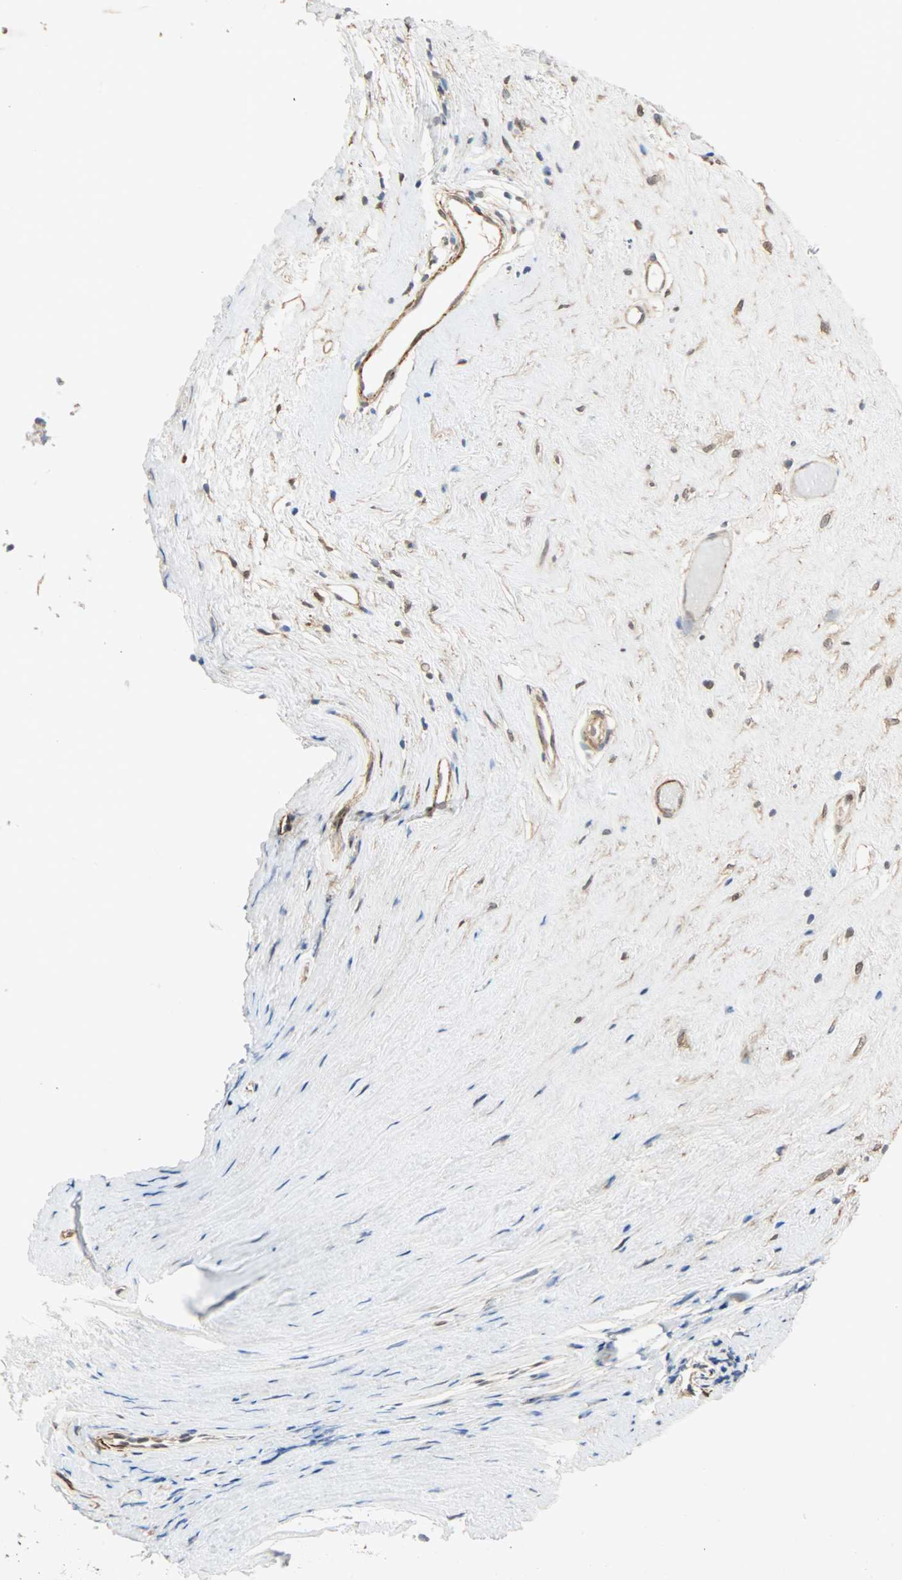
{"staining": {"intensity": "moderate", "quantity": "25%-75%", "location": "cytoplasmic/membranous,nuclear"}, "tissue": "nasopharynx", "cell_type": "Respiratory epithelial cells", "image_type": "normal", "snomed": [{"axis": "morphology", "description": "Normal tissue, NOS"}, {"axis": "morphology", "description": "Inflammation, NOS"}, {"axis": "topography", "description": "Nasopharynx"}], "caption": "Approximately 25%-75% of respiratory epithelial cells in unremarkable human nasopharynx reveal moderate cytoplasmic/membranous,nuclear protein staining as visualized by brown immunohistochemical staining.", "gene": "QSER1", "patient": {"sex": "male", "age": 48}}